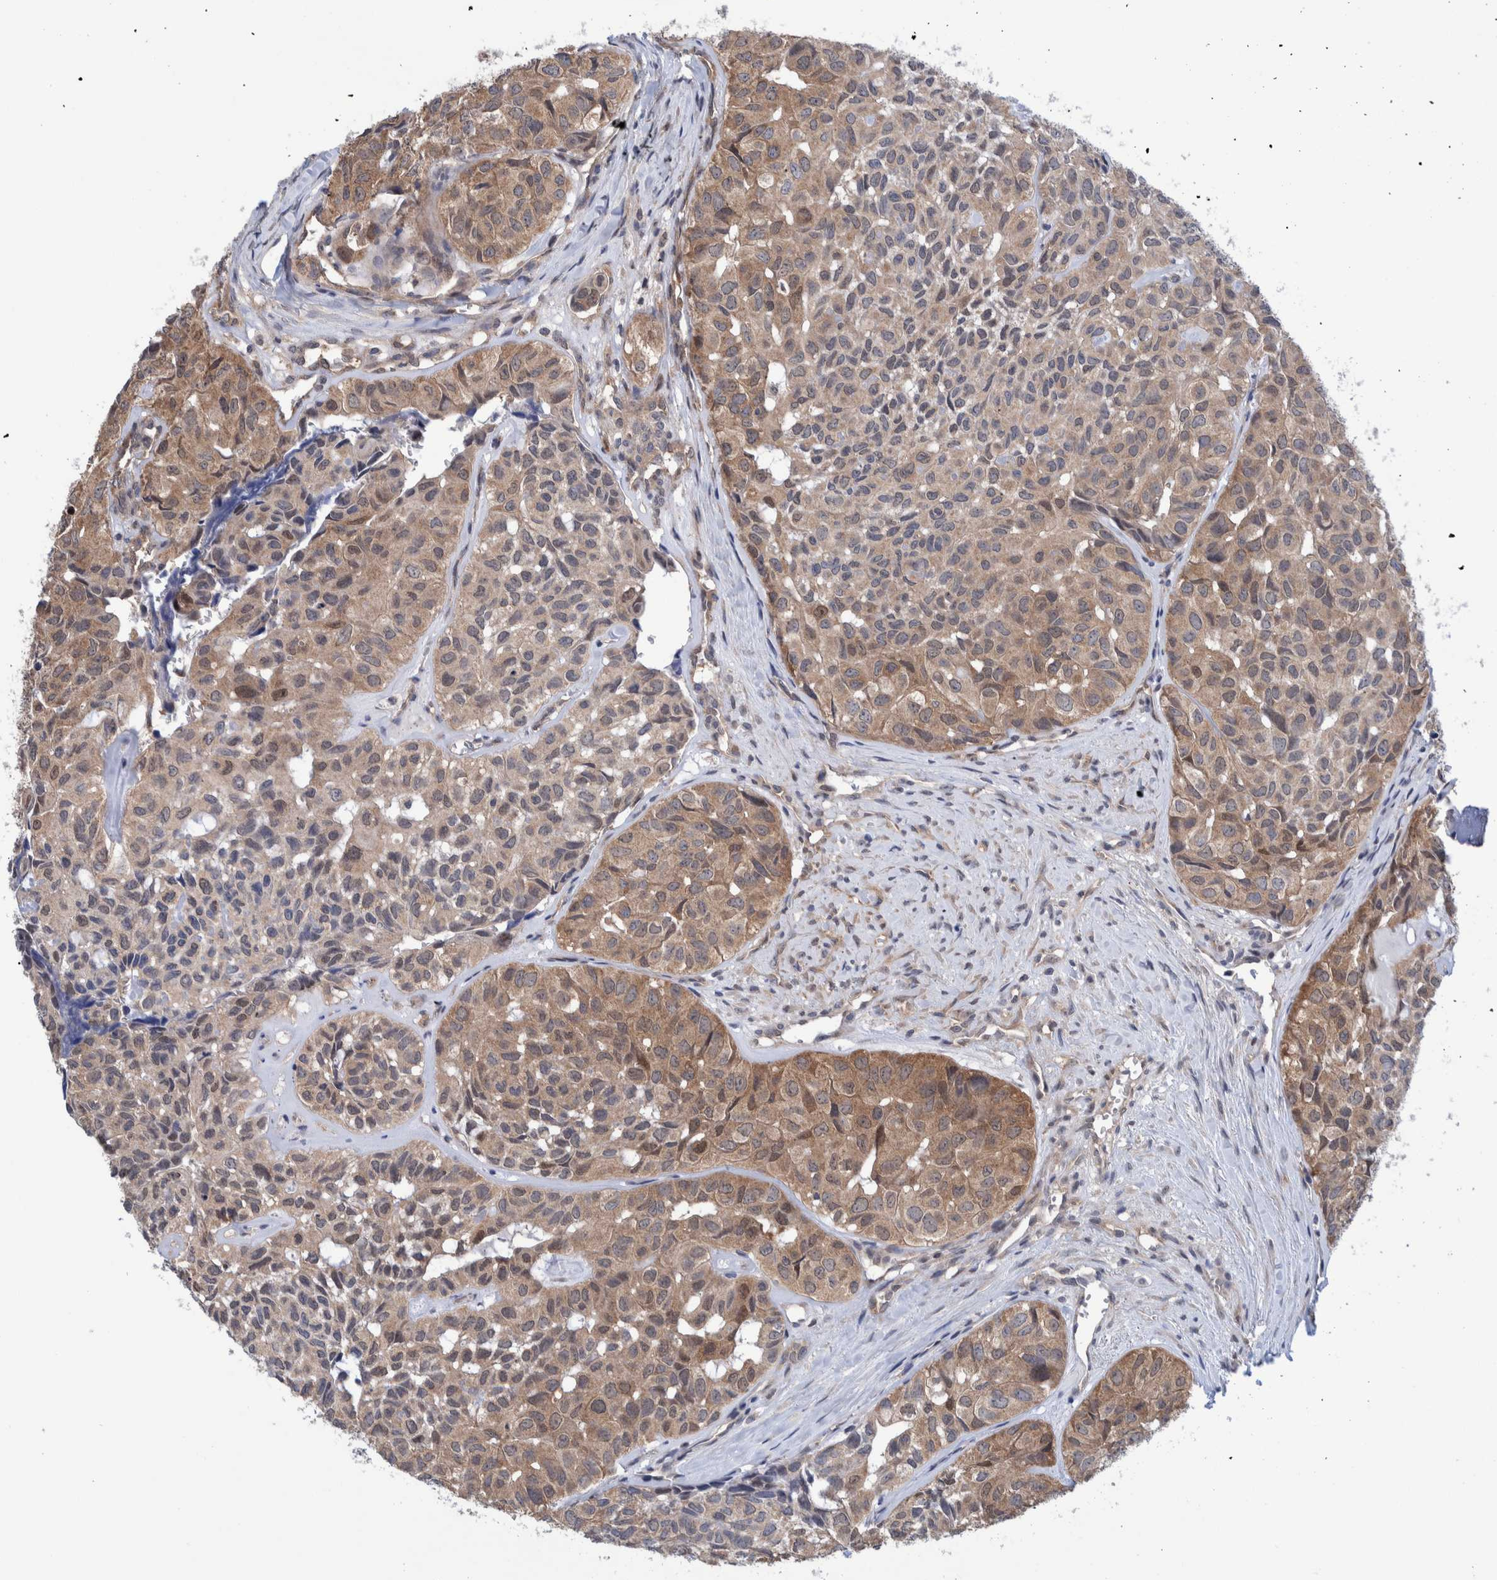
{"staining": {"intensity": "moderate", "quantity": ">75%", "location": "cytoplasmic/membranous"}, "tissue": "head and neck cancer", "cell_type": "Tumor cells", "image_type": "cancer", "snomed": [{"axis": "morphology", "description": "Adenocarcinoma, NOS"}, {"axis": "topography", "description": "Salivary gland, NOS"}, {"axis": "topography", "description": "Head-Neck"}], "caption": "Immunohistochemistry of human head and neck cancer reveals medium levels of moderate cytoplasmic/membranous expression in about >75% of tumor cells. The staining was performed using DAB to visualize the protein expression in brown, while the nuclei were stained in blue with hematoxylin (Magnification: 20x).", "gene": "PFAS", "patient": {"sex": "female", "age": 76}}